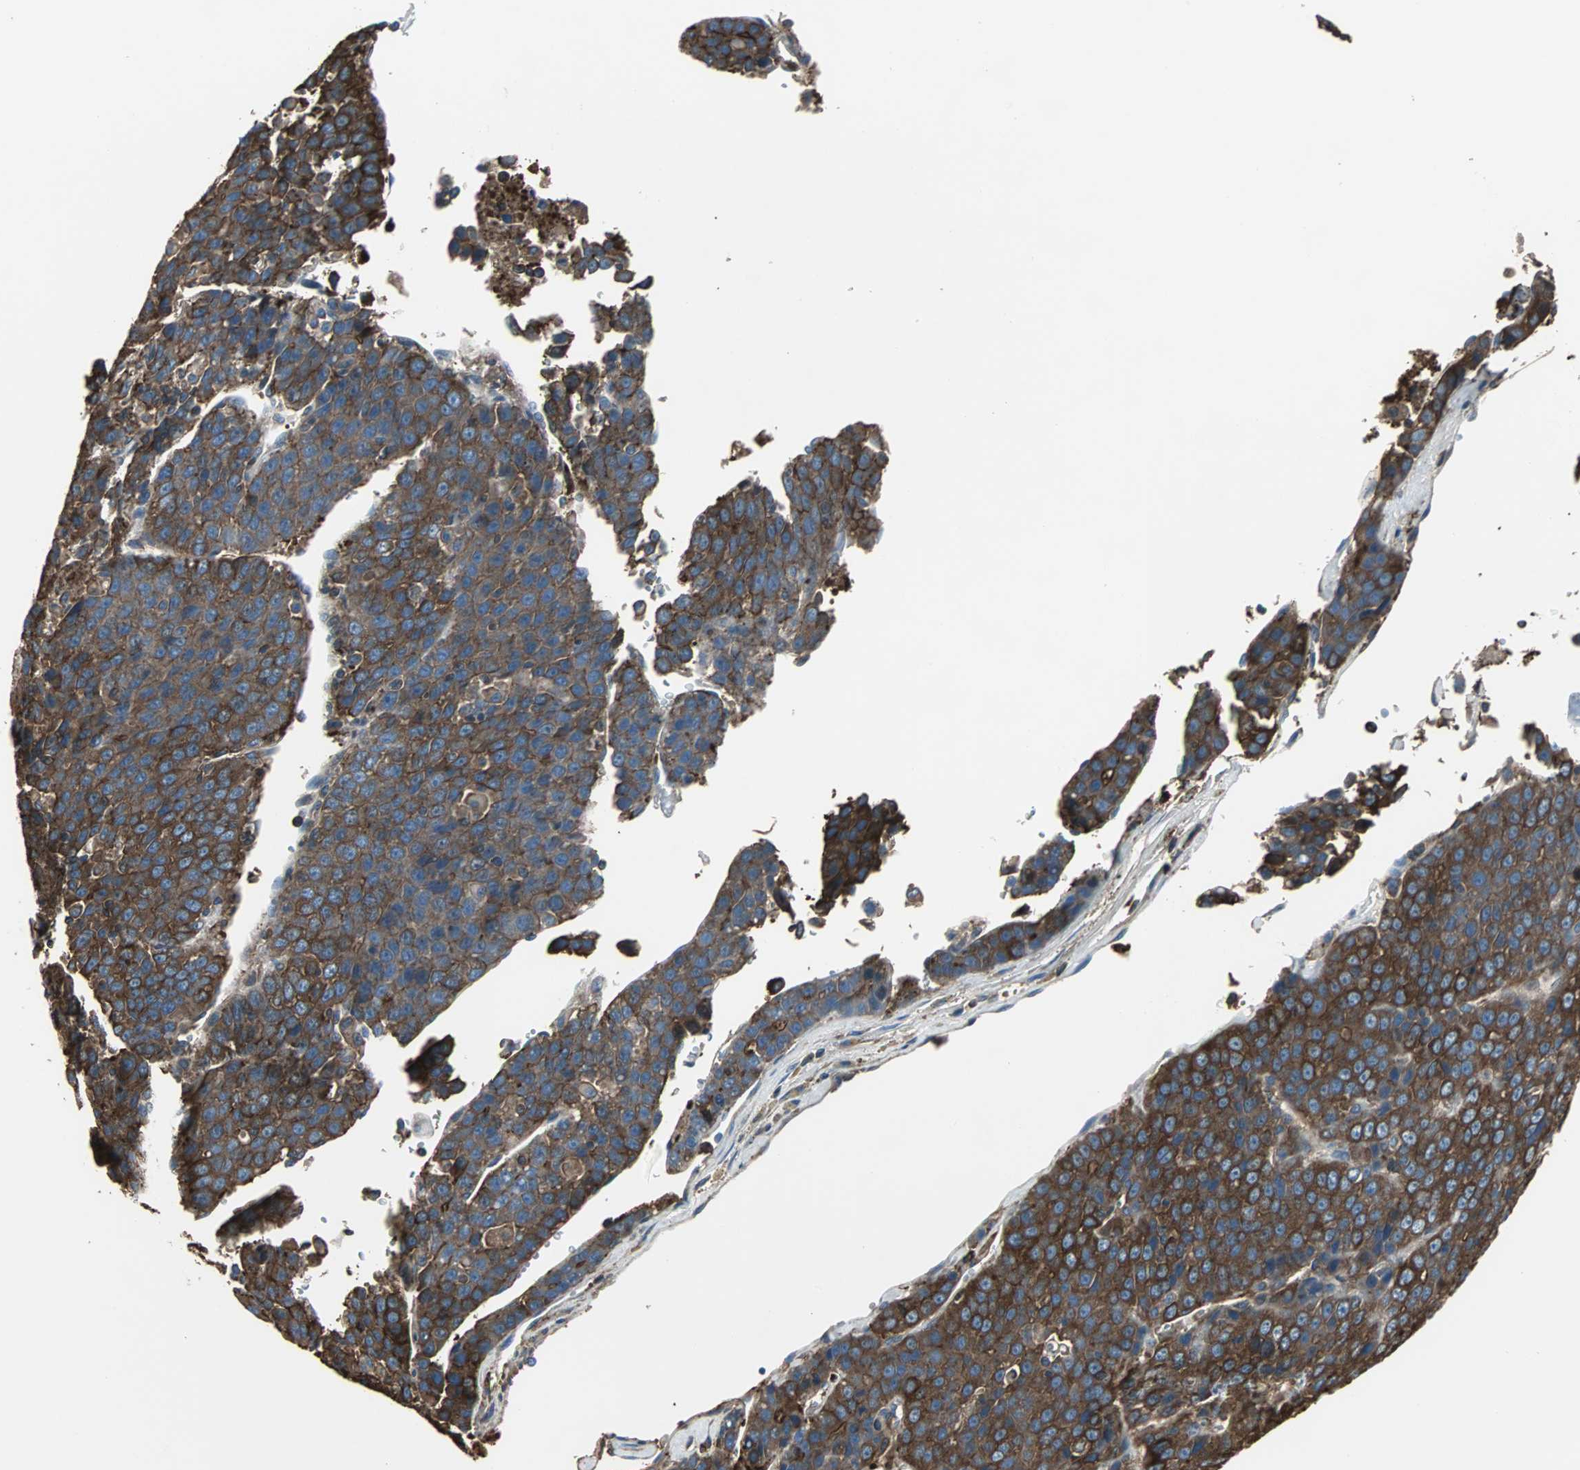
{"staining": {"intensity": "strong", "quantity": ">75%", "location": "cytoplasmic/membranous"}, "tissue": "liver cancer", "cell_type": "Tumor cells", "image_type": "cancer", "snomed": [{"axis": "morphology", "description": "Carcinoma, Hepatocellular, NOS"}, {"axis": "topography", "description": "Liver"}], "caption": "Immunohistochemical staining of liver hepatocellular carcinoma demonstrates strong cytoplasmic/membranous protein staining in about >75% of tumor cells.", "gene": "ACTN1", "patient": {"sex": "female", "age": 53}}